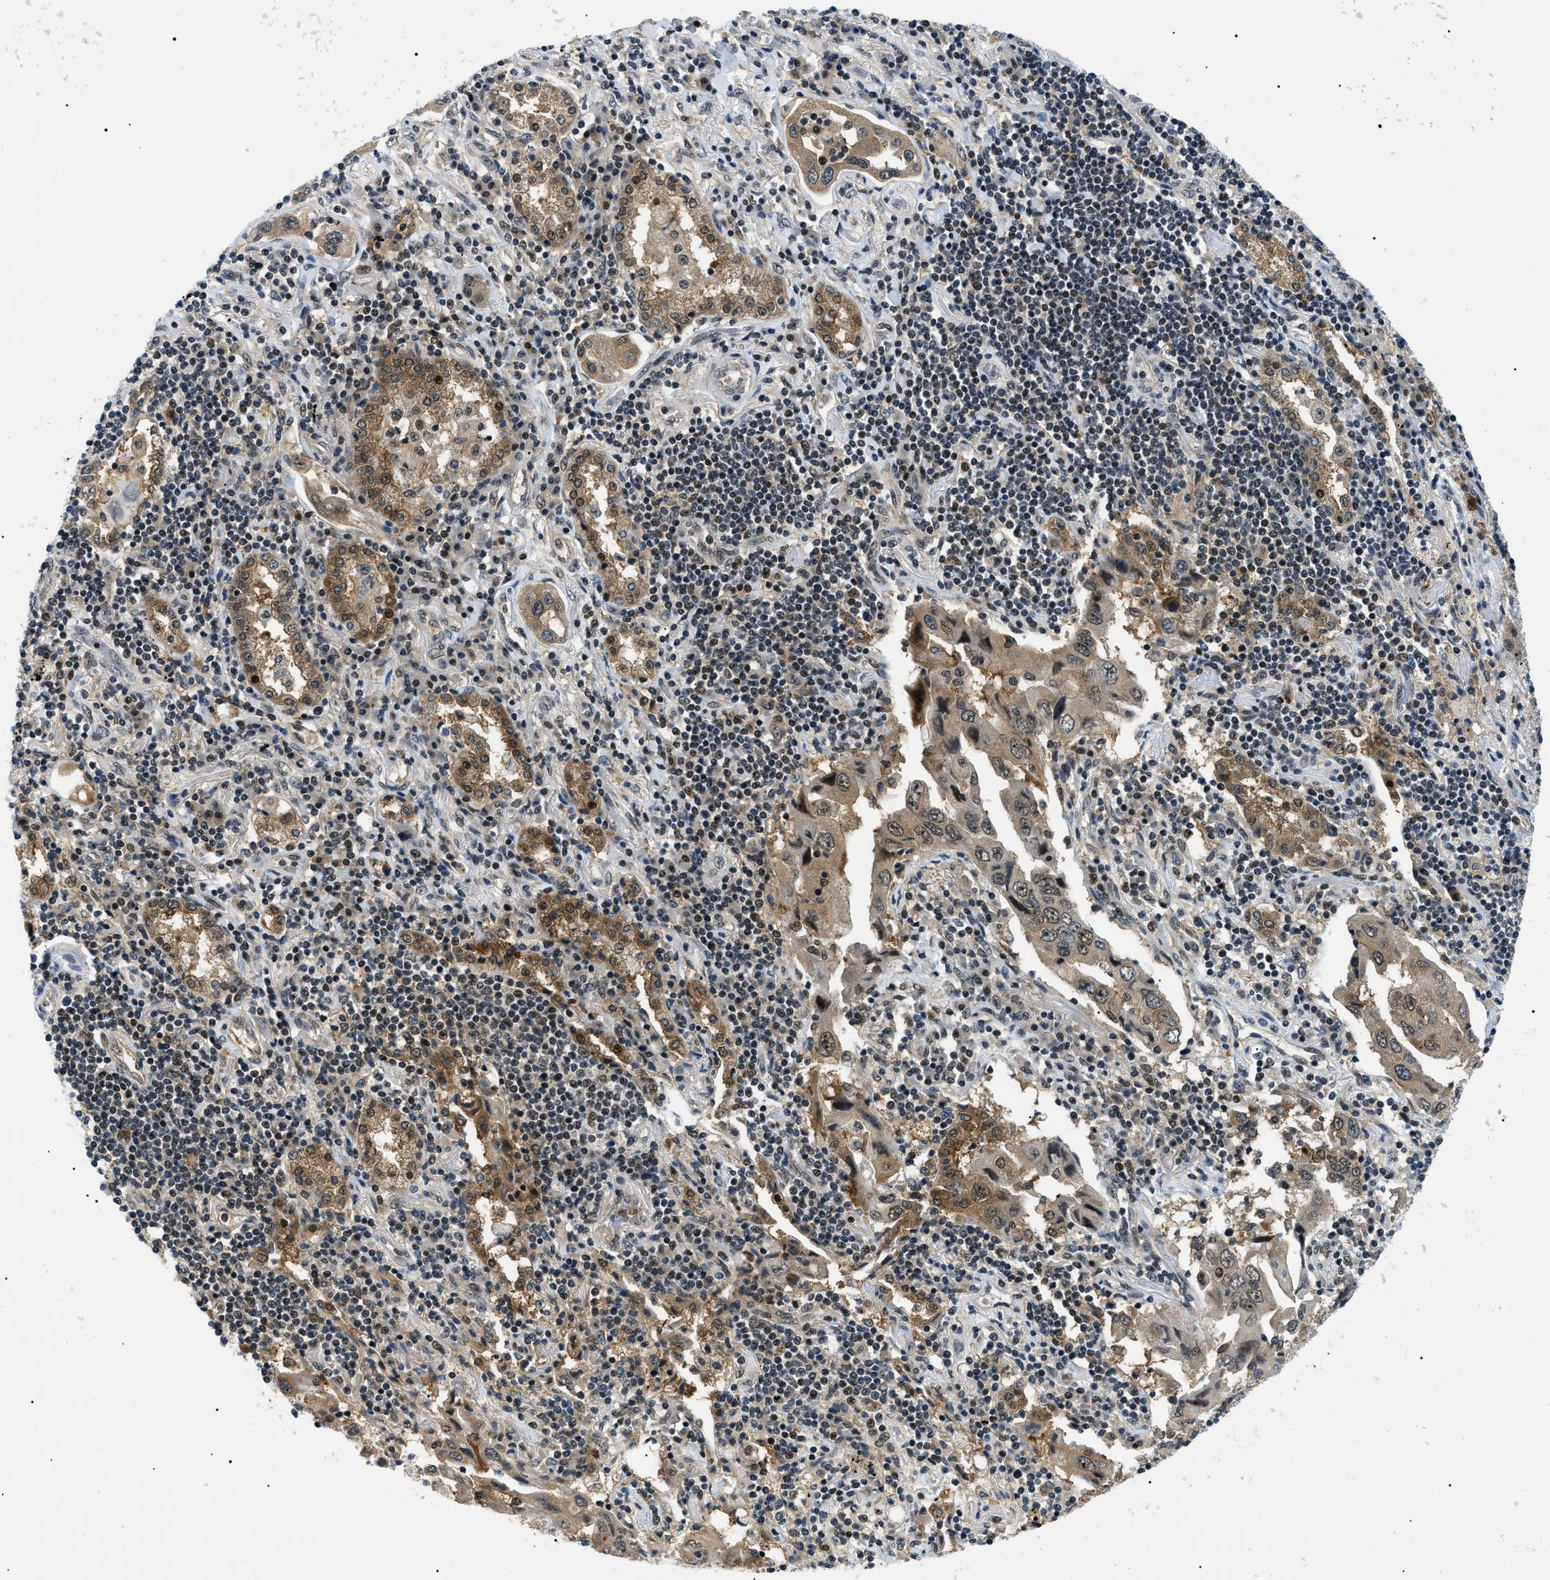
{"staining": {"intensity": "moderate", "quantity": ">75%", "location": "cytoplasmic/membranous,nuclear"}, "tissue": "lung cancer", "cell_type": "Tumor cells", "image_type": "cancer", "snomed": [{"axis": "morphology", "description": "Adenocarcinoma, NOS"}, {"axis": "topography", "description": "Lung"}], "caption": "Protein staining demonstrates moderate cytoplasmic/membranous and nuclear expression in approximately >75% of tumor cells in lung cancer (adenocarcinoma).", "gene": "RBM15", "patient": {"sex": "female", "age": 65}}